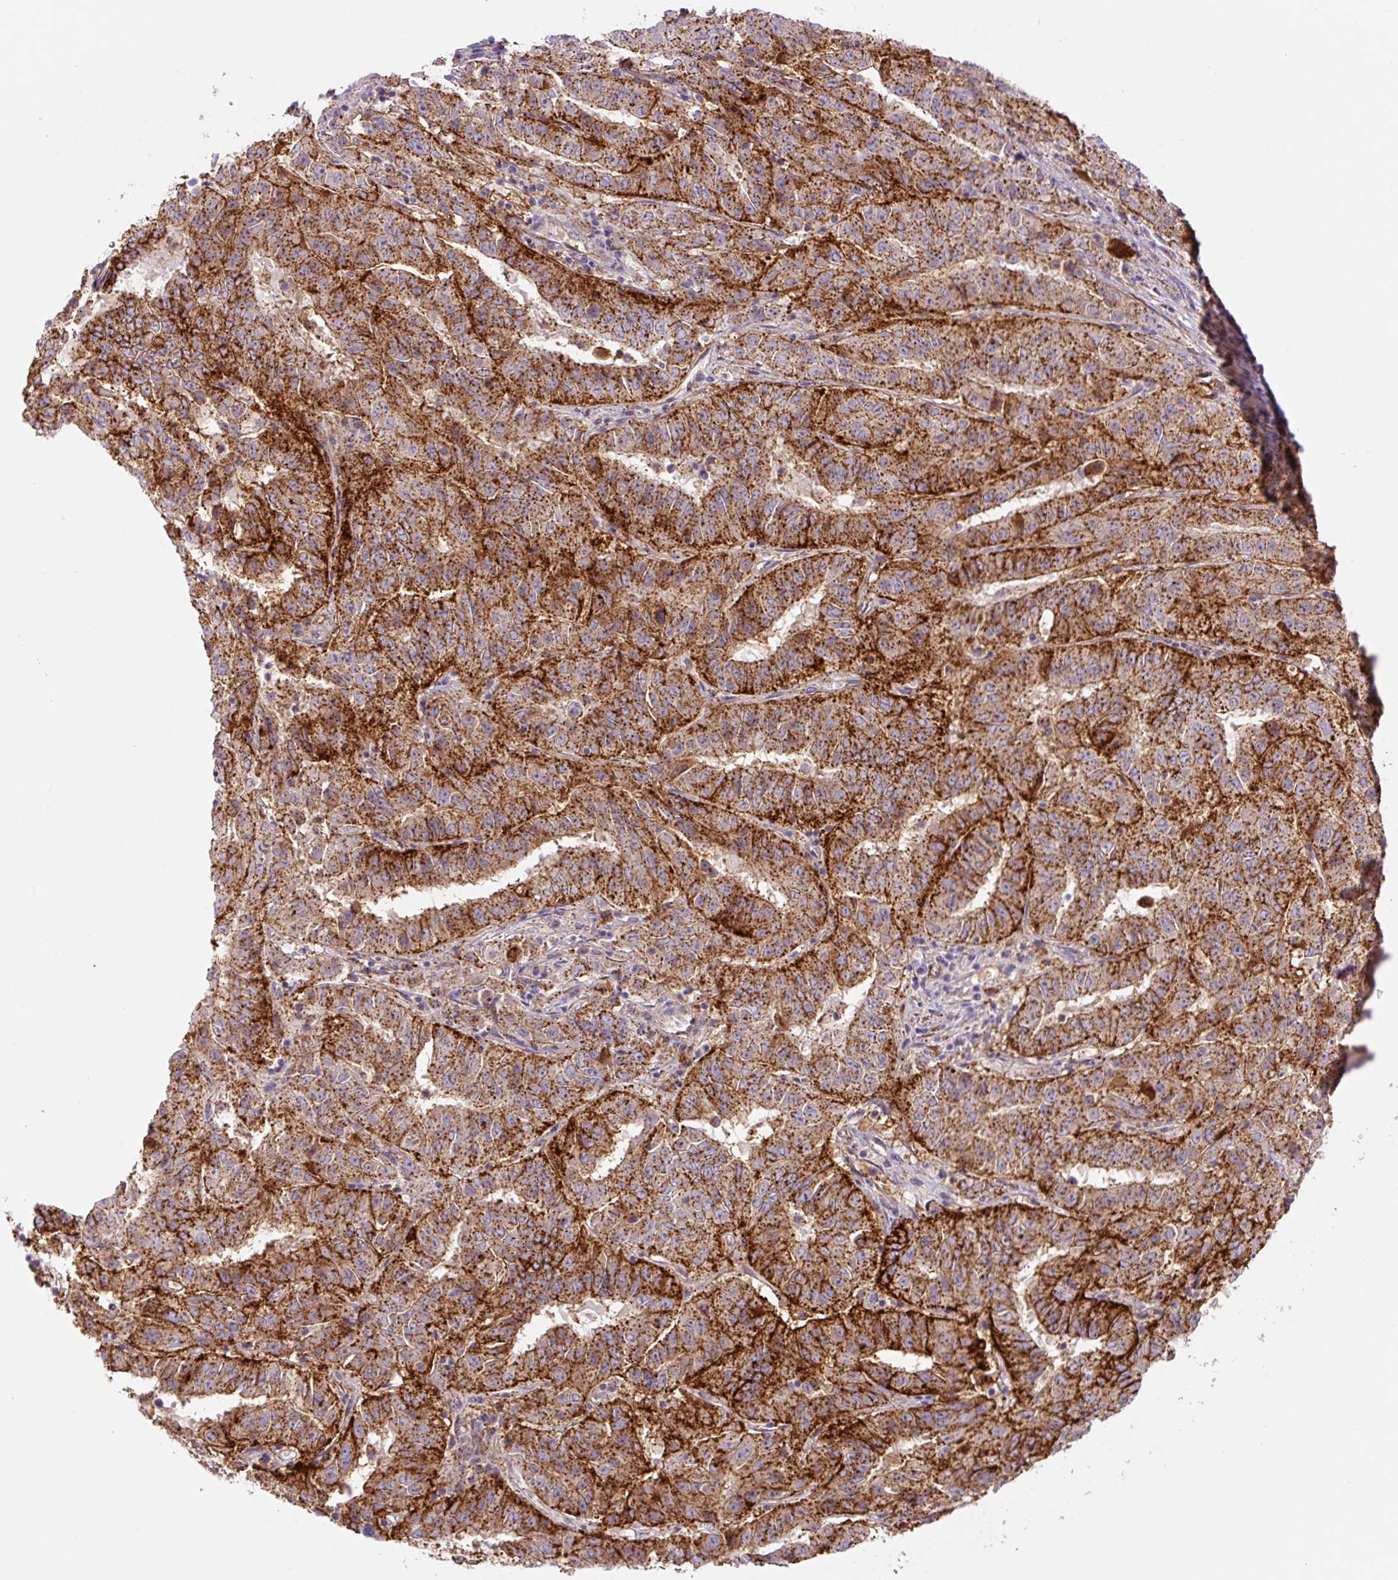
{"staining": {"intensity": "strong", "quantity": ">75%", "location": "cytoplasmic/membranous"}, "tissue": "pancreatic cancer", "cell_type": "Tumor cells", "image_type": "cancer", "snomed": [{"axis": "morphology", "description": "Adenocarcinoma, NOS"}, {"axis": "topography", "description": "Pancreas"}], "caption": "Immunohistochemistry (IHC) image of adenocarcinoma (pancreatic) stained for a protein (brown), which shows high levels of strong cytoplasmic/membranous staining in approximately >75% of tumor cells.", "gene": "ZSWIM7", "patient": {"sex": "male", "age": 63}}